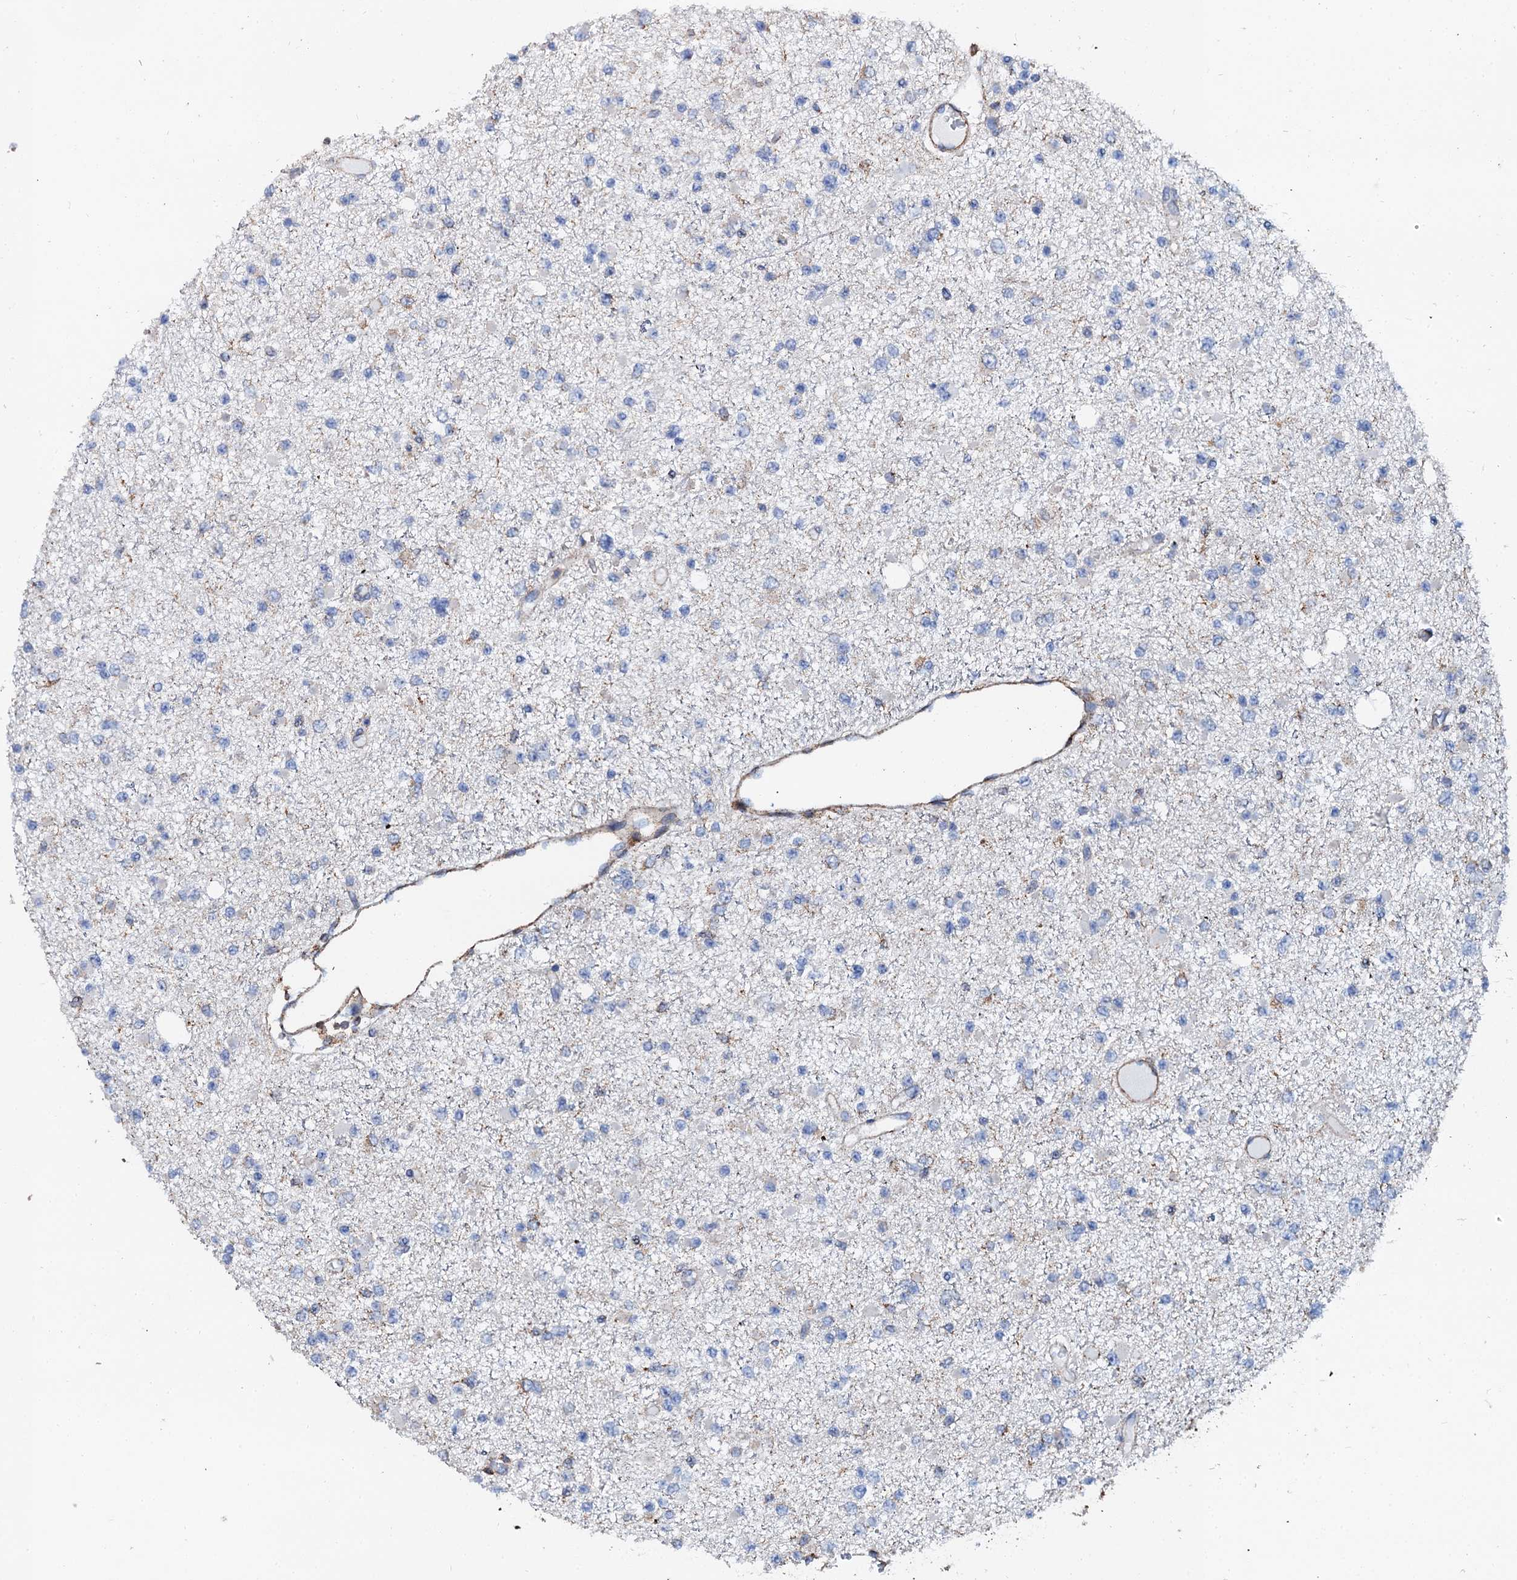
{"staining": {"intensity": "negative", "quantity": "none", "location": "none"}, "tissue": "glioma", "cell_type": "Tumor cells", "image_type": "cancer", "snomed": [{"axis": "morphology", "description": "Glioma, malignant, Low grade"}, {"axis": "topography", "description": "Brain"}], "caption": "Tumor cells are negative for brown protein staining in malignant low-grade glioma.", "gene": "INTS10", "patient": {"sex": "female", "age": 22}}